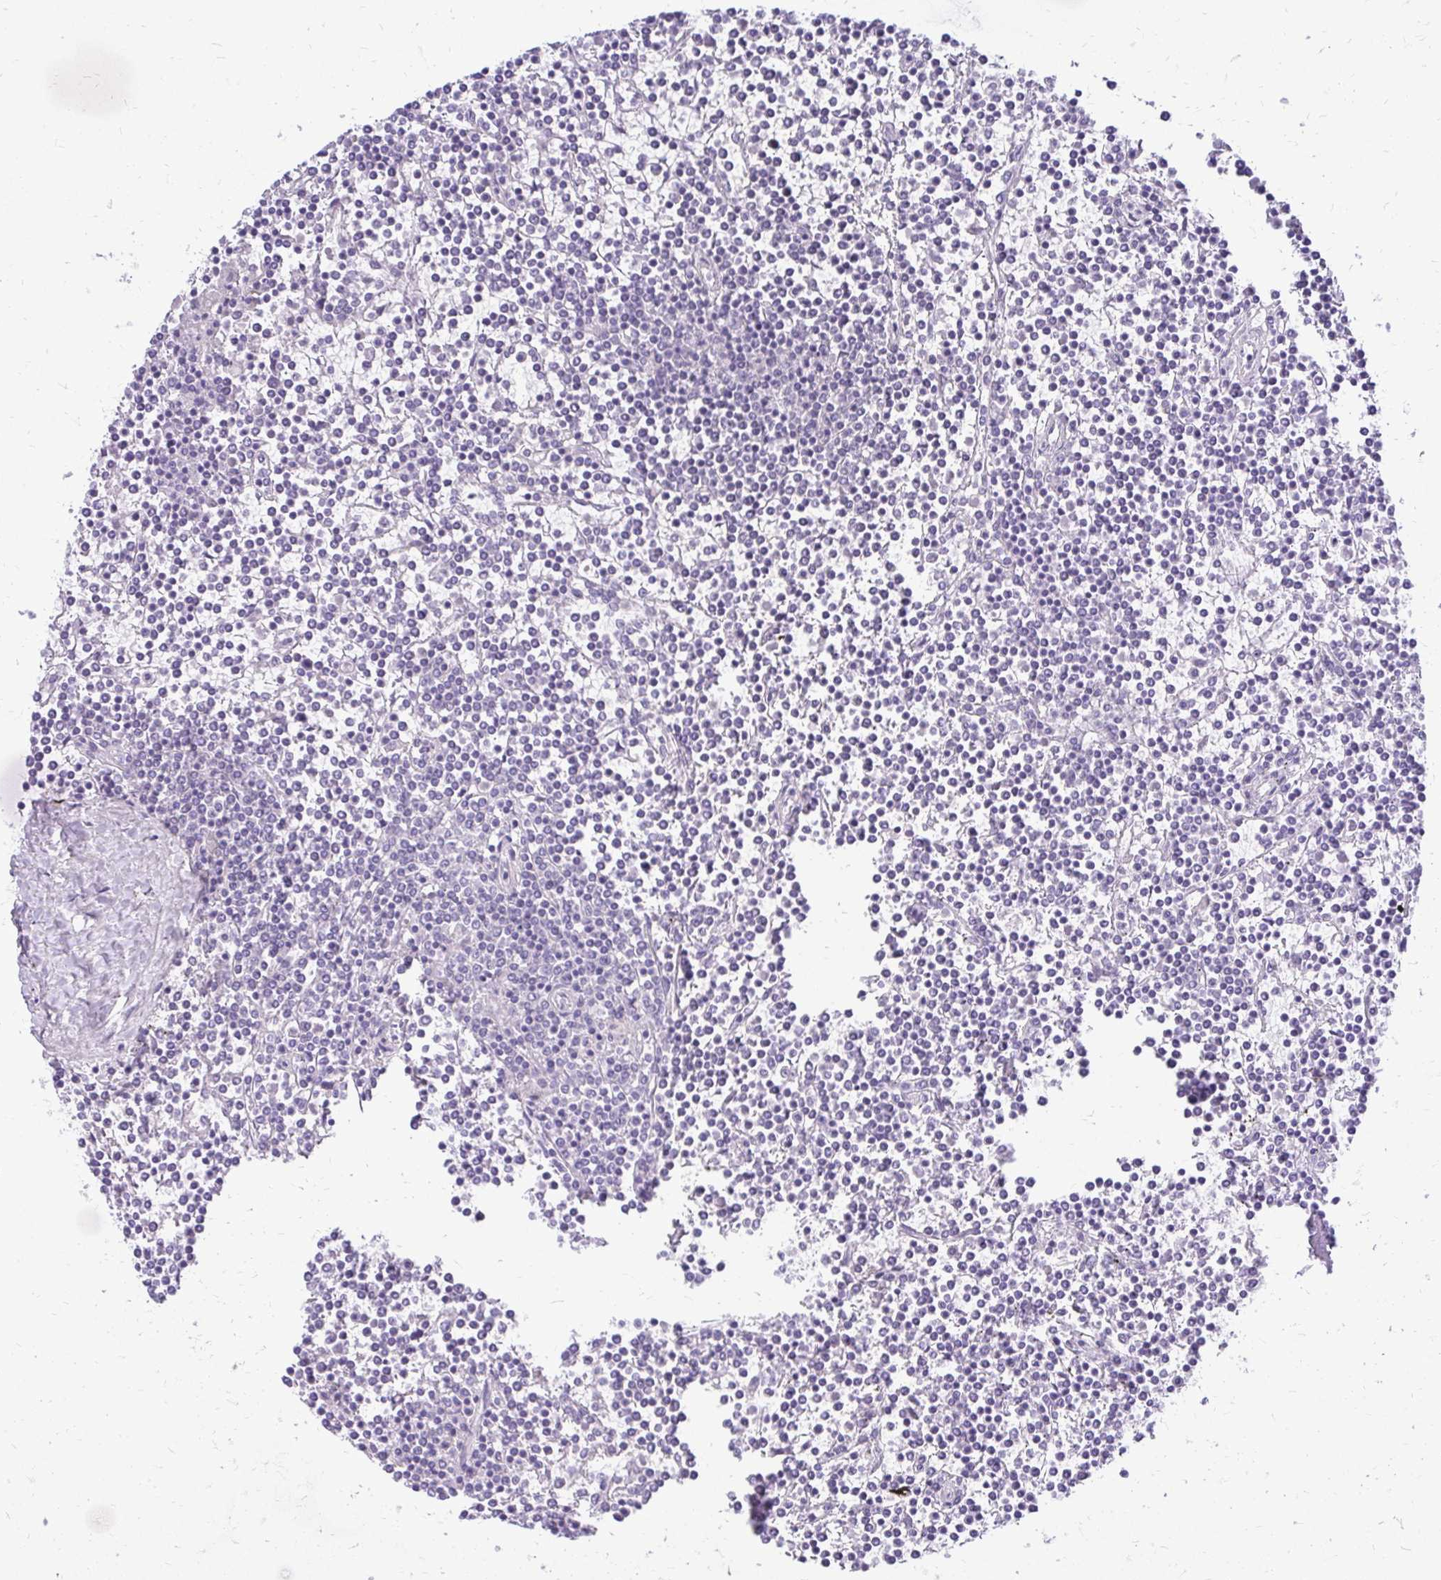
{"staining": {"intensity": "negative", "quantity": "none", "location": "none"}, "tissue": "lymphoma", "cell_type": "Tumor cells", "image_type": "cancer", "snomed": [{"axis": "morphology", "description": "Malignant lymphoma, non-Hodgkin's type, Low grade"}, {"axis": "topography", "description": "Spleen"}], "caption": "IHC of human lymphoma shows no expression in tumor cells.", "gene": "SLC32A1", "patient": {"sex": "female", "age": 19}}